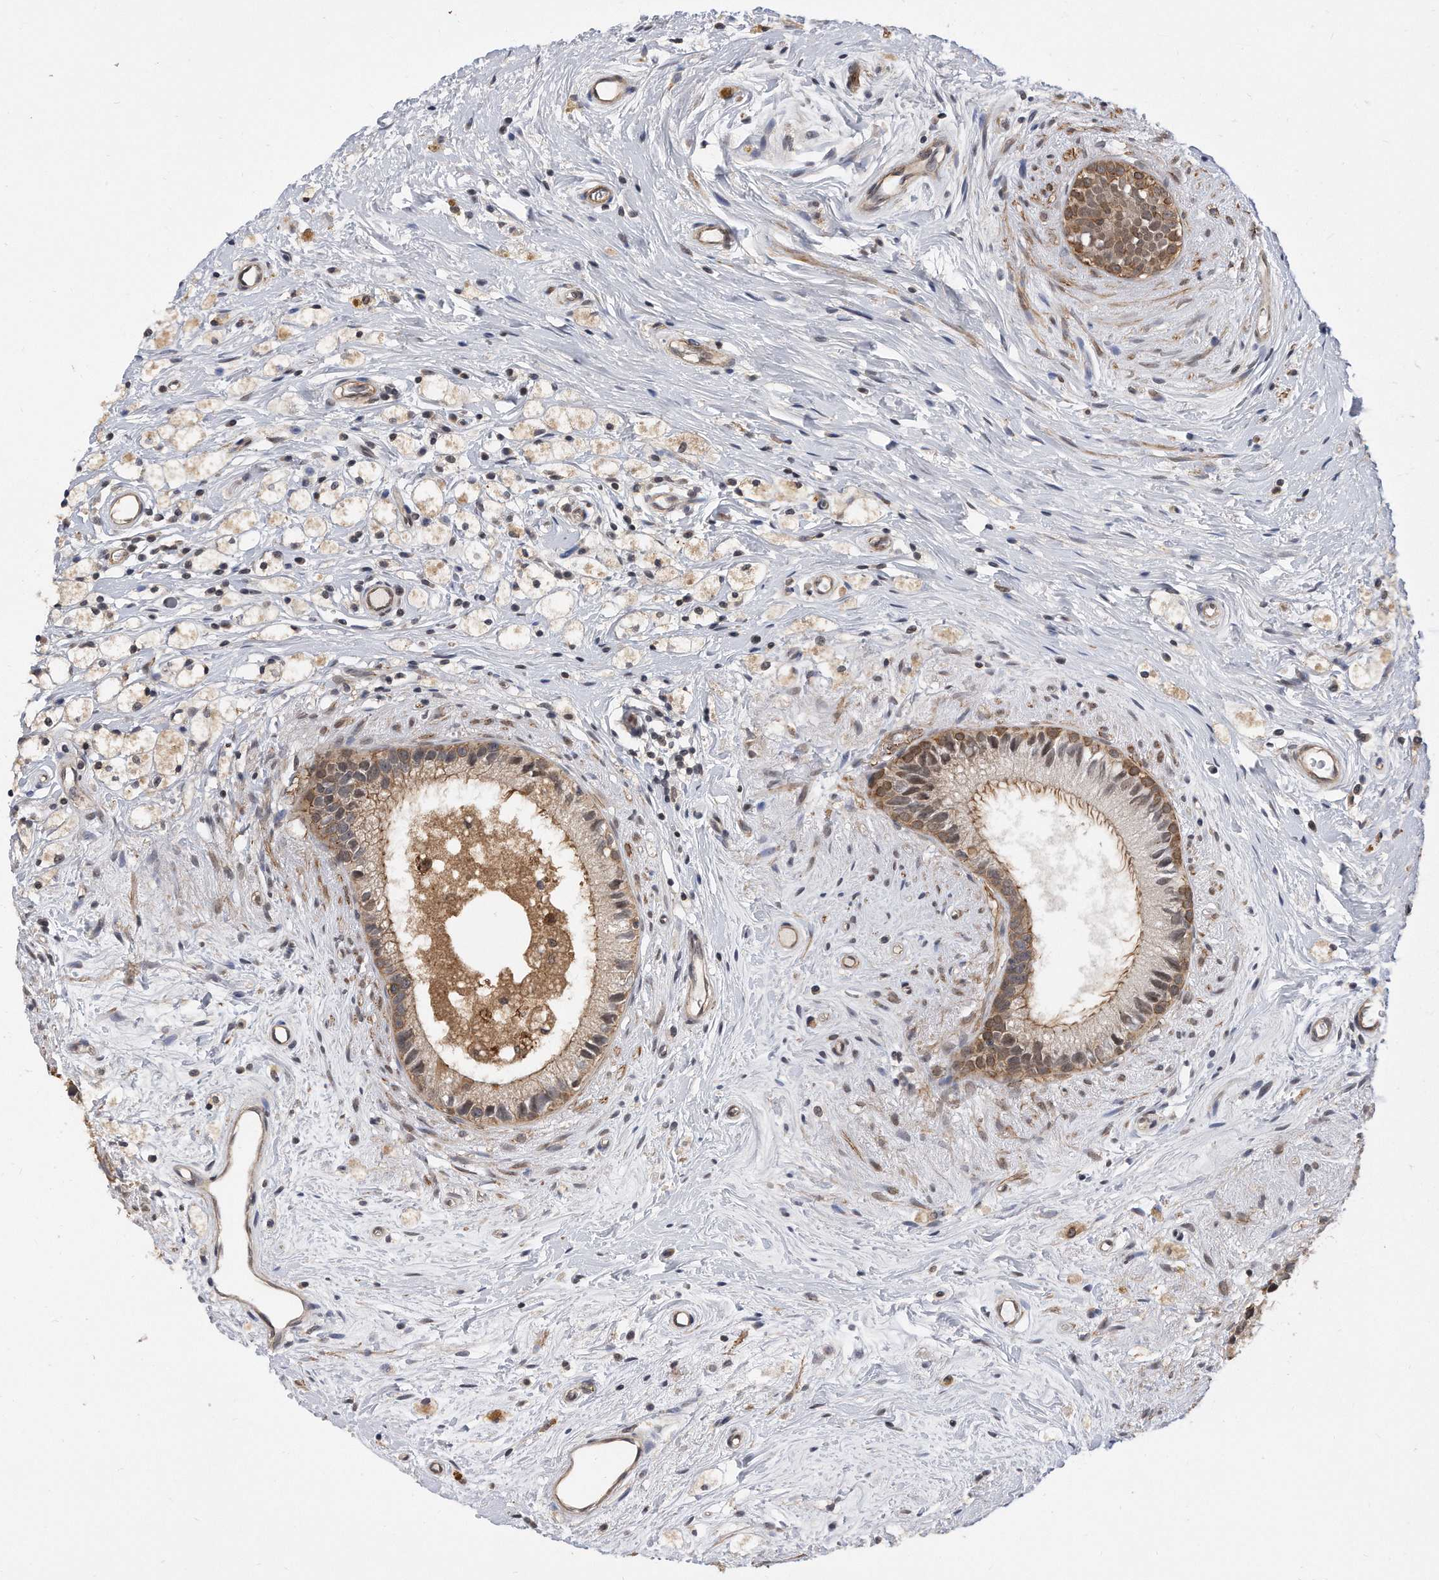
{"staining": {"intensity": "moderate", "quantity": "25%-75%", "location": "cytoplasmic/membranous,nuclear"}, "tissue": "epididymis", "cell_type": "Glandular cells", "image_type": "normal", "snomed": [{"axis": "morphology", "description": "Normal tissue, NOS"}, {"axis": "topography", "description": "Epididymis"}], "caption": "Immunohistochemical staining of normal epididymis demonstrates moderate cytoplasmic/membranous,nuclear protein positivity in approximately 25%-75% of glandular cells. (DAB (3,3'-diaminobenzidine) = brown stain, brightfield microscopy at high magnification).", "gene": "TCP1", "patient": {"sex": "male", "age": 80}}